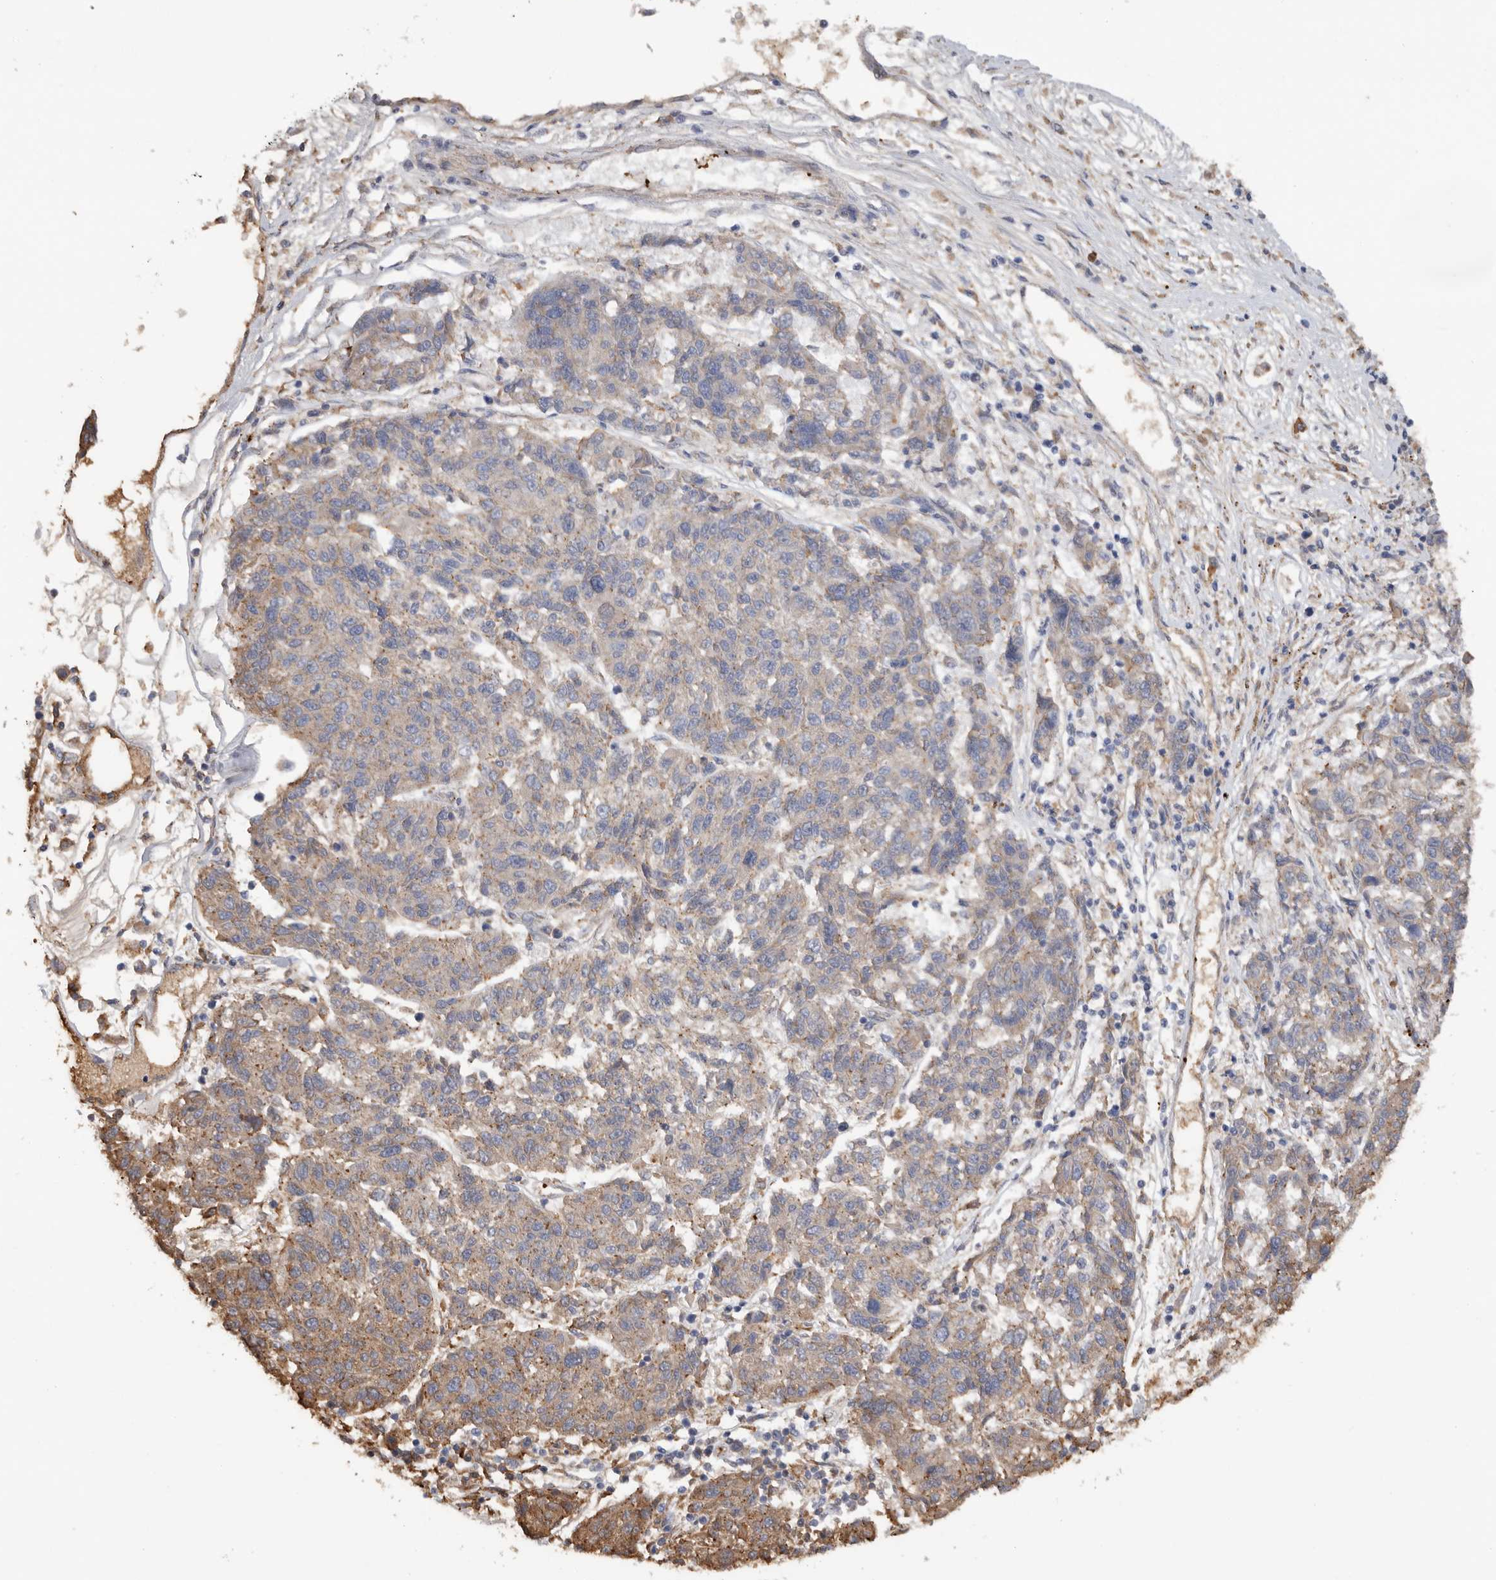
{"staining": {"intensity": "weak", "quantity": "25%-75%", "location": "cytoplasmic/membranous"}, "tissue": "melanoma", "cell_type": "Tumor cells", "image_type": "cancer", "snomed": [{"axis": "morphology", "description": "Malignant melanoma, NOS"}, {"axis": "topography", "description": "Skin"}], "caption": "Human melanoma stained with a protein marker shows weak staining in tumor cells.", "gene": "CDC42BPB", "patient": {"sex": "male", "age": 53}}